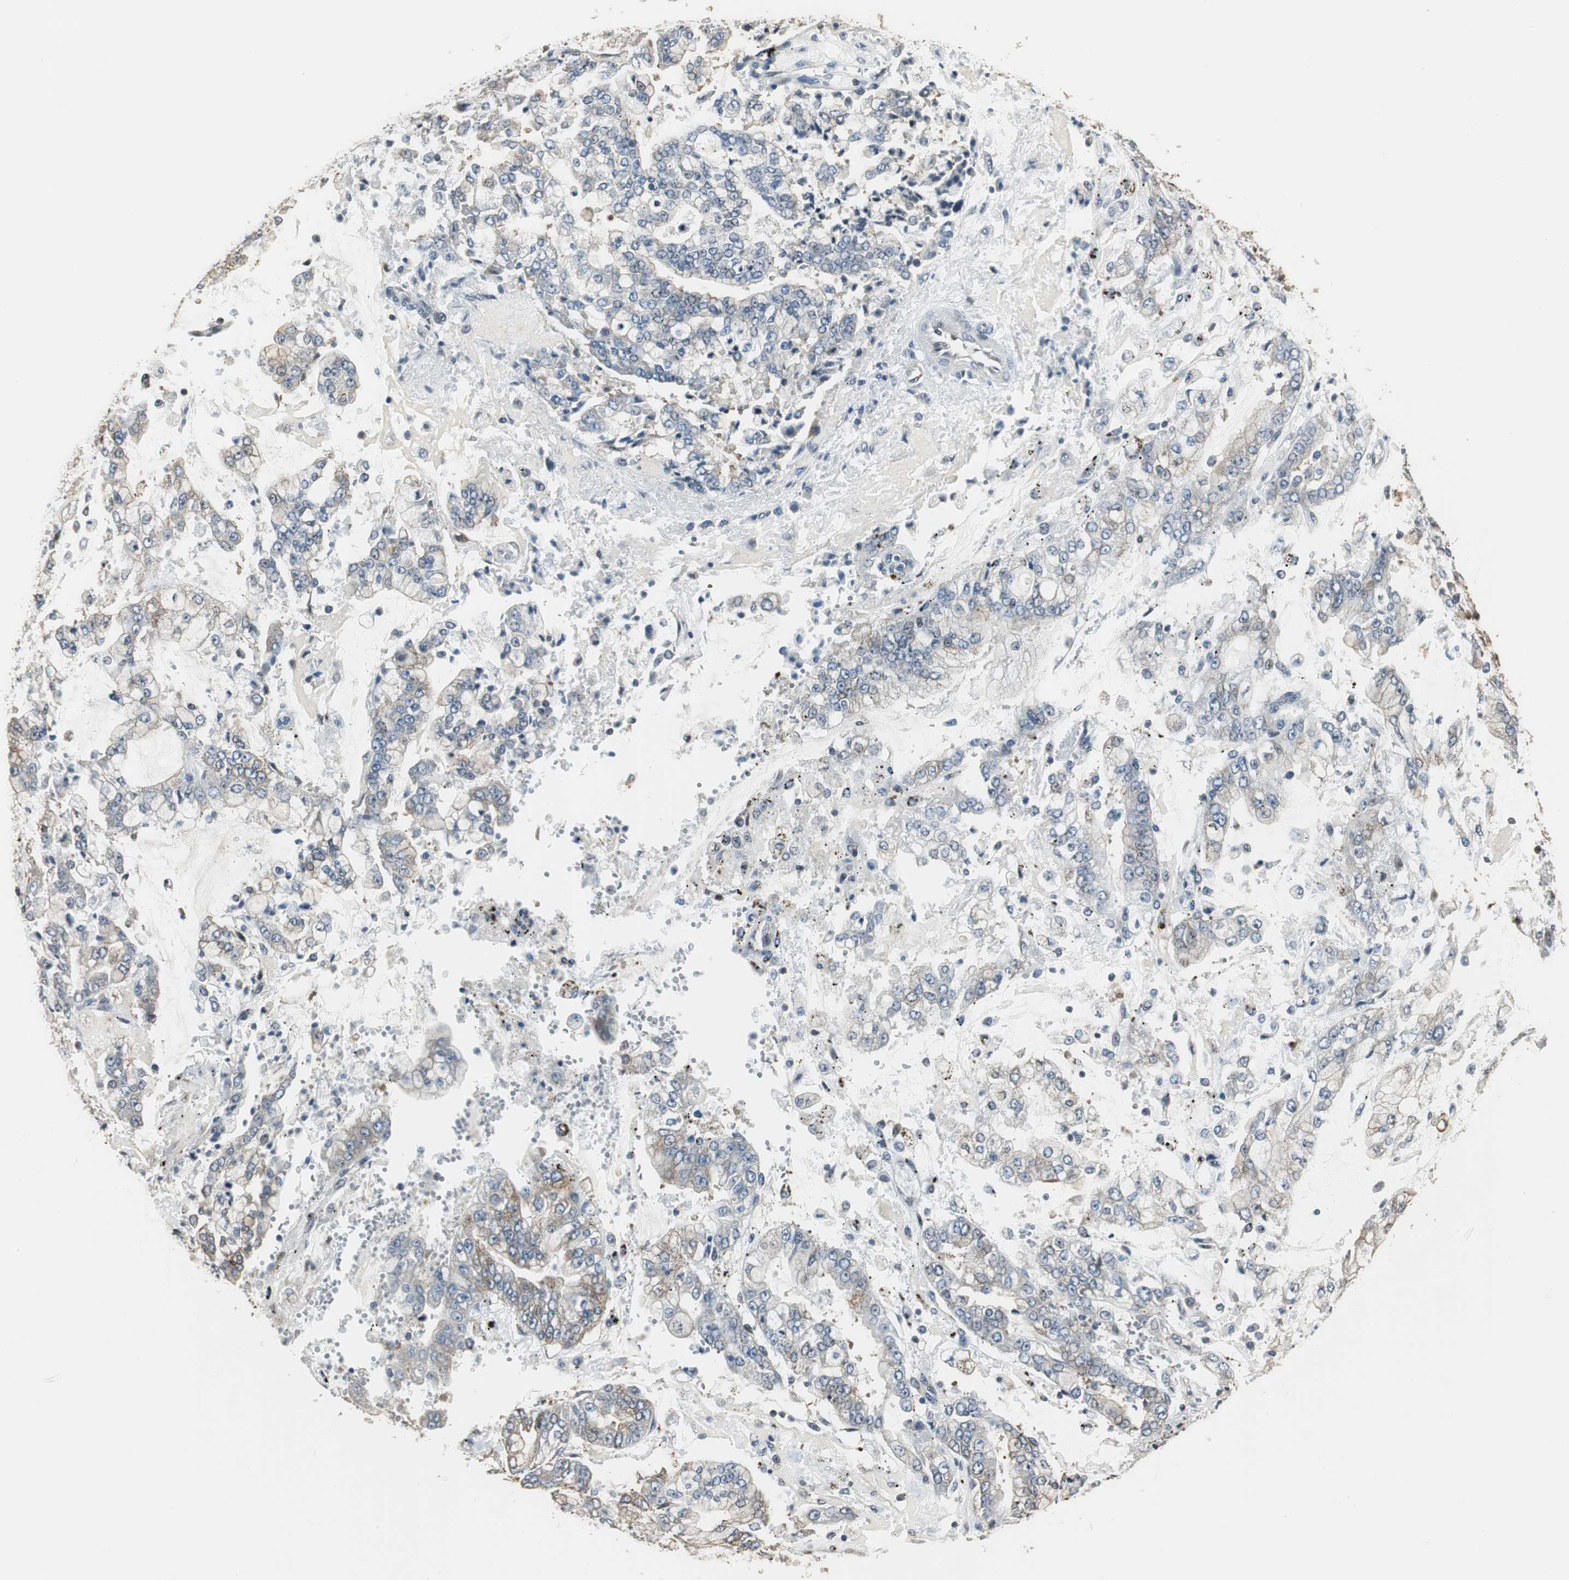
{"staining": {"intensity": "weak", "quantity": "<25%", "location": "cytoplasmic/membranous"}, "tissue": "stomach cancer", "cell_type": "Tumor cells", "image_type": "cancer", "snomed": [{"axis": "morphology", "description": "Adenocarcinoma, NOS"}, {"axis": "topography", "description": "Stomach"}], "caption": "The immunohistochemistry image has no significant expression in tumor cells of adenocarcinoma (stomach) tissue.", "gene": "CCT5", "patient": {"sex": "male", "age": 76}}